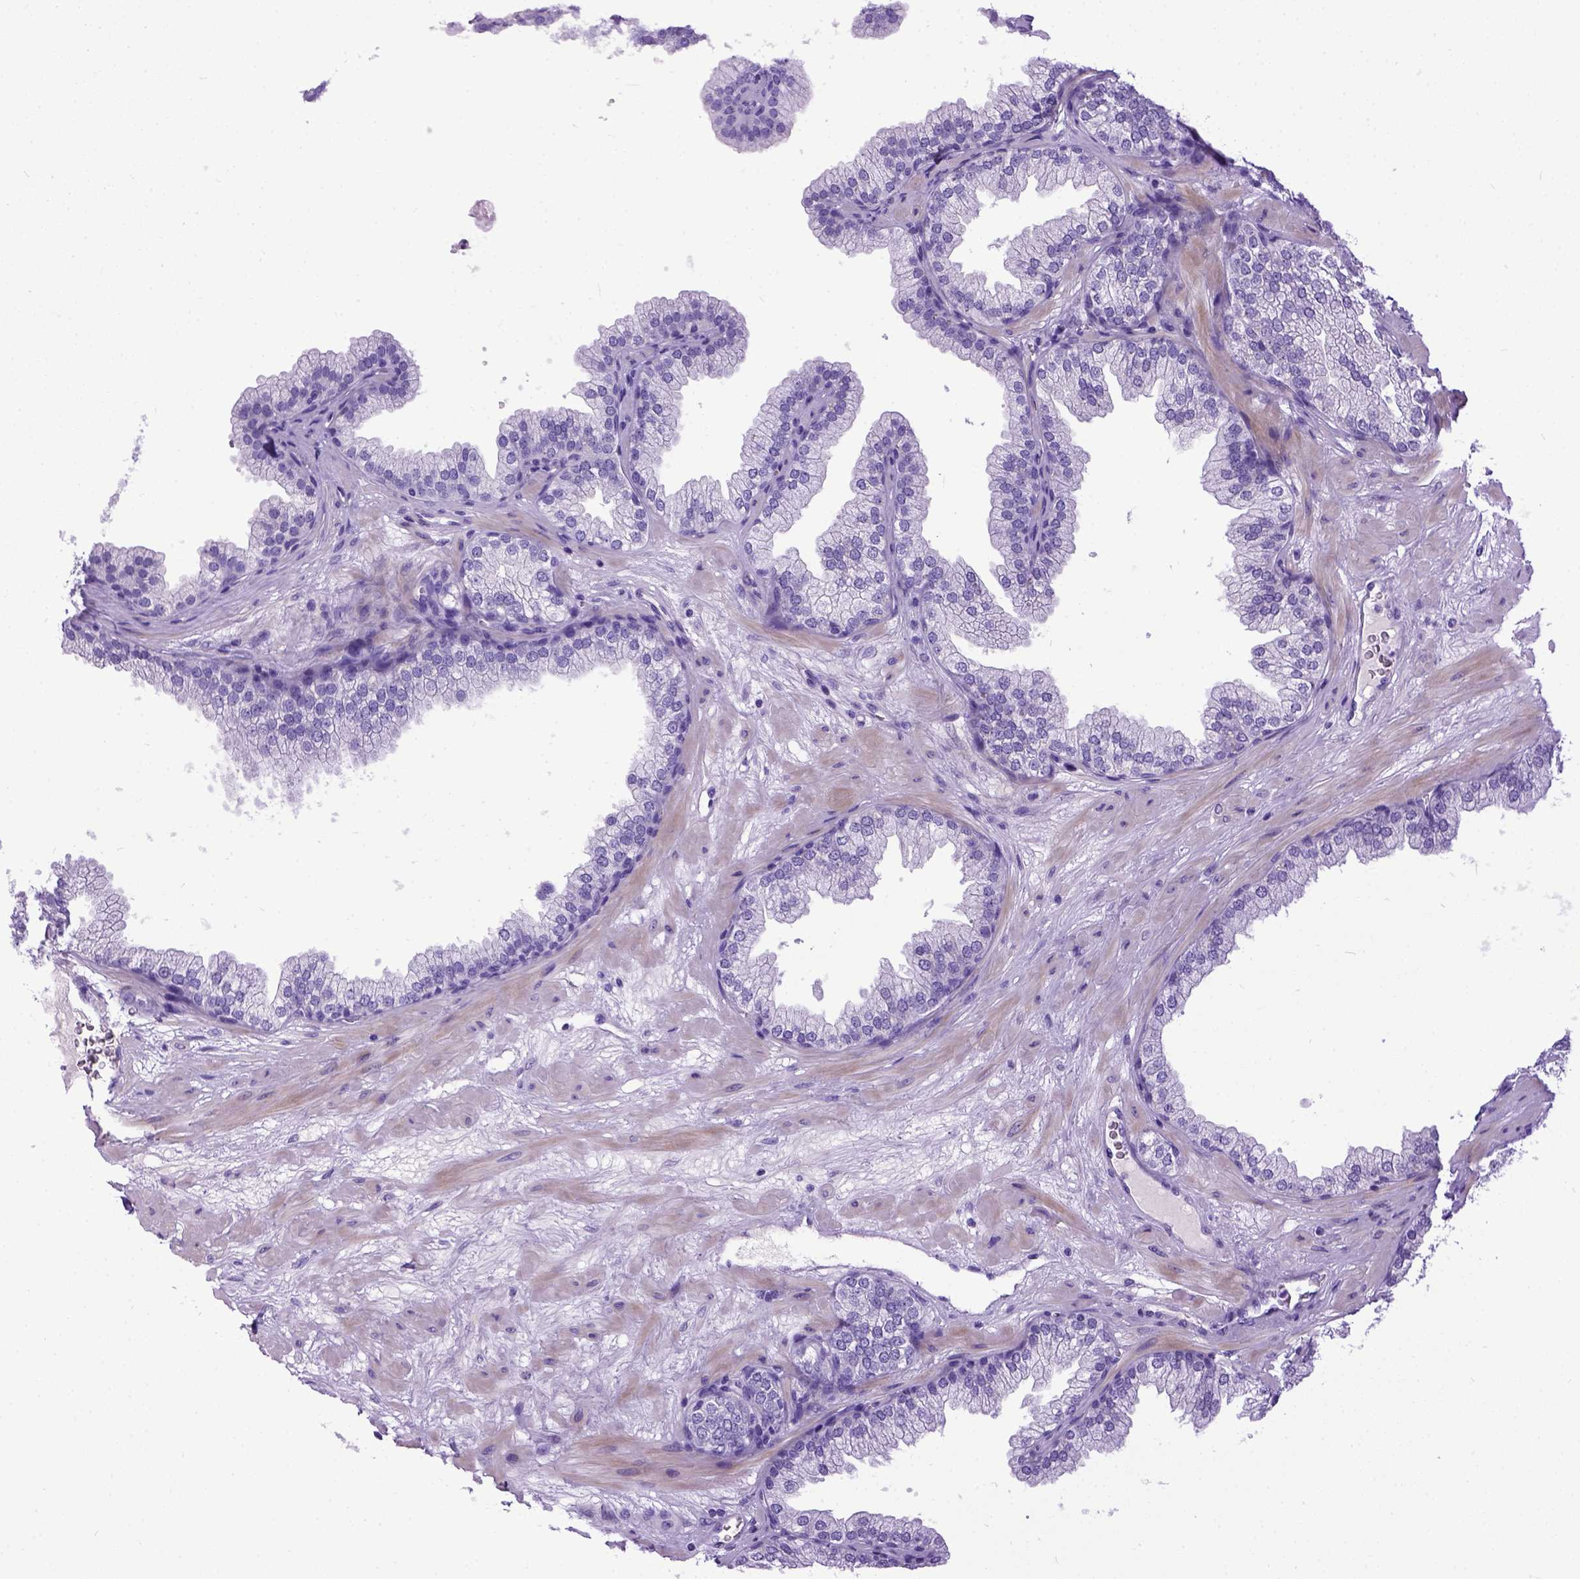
{"staining": {"intensity": "negative", "quantity": "none", "location": "none"}, "tissue": "prostate", "cell_type": "Glandular cells", "image_type": "normal", "snomed": [{"axis": "morphology", "description": "Normal tissue, NOS"}, {"axis": "topography", "description": "Prostate"}], "caption": "Histopathology image shows no protein positivity in glandular cells of normal prostate. (Stains: DAB immunohistochemistry (IHC) with hematoxylin counter stain, Microscopy: brightfield microscopy at high magnification).", "gene": "IGF2", "patient": {"sex": "male", "age": 37}}